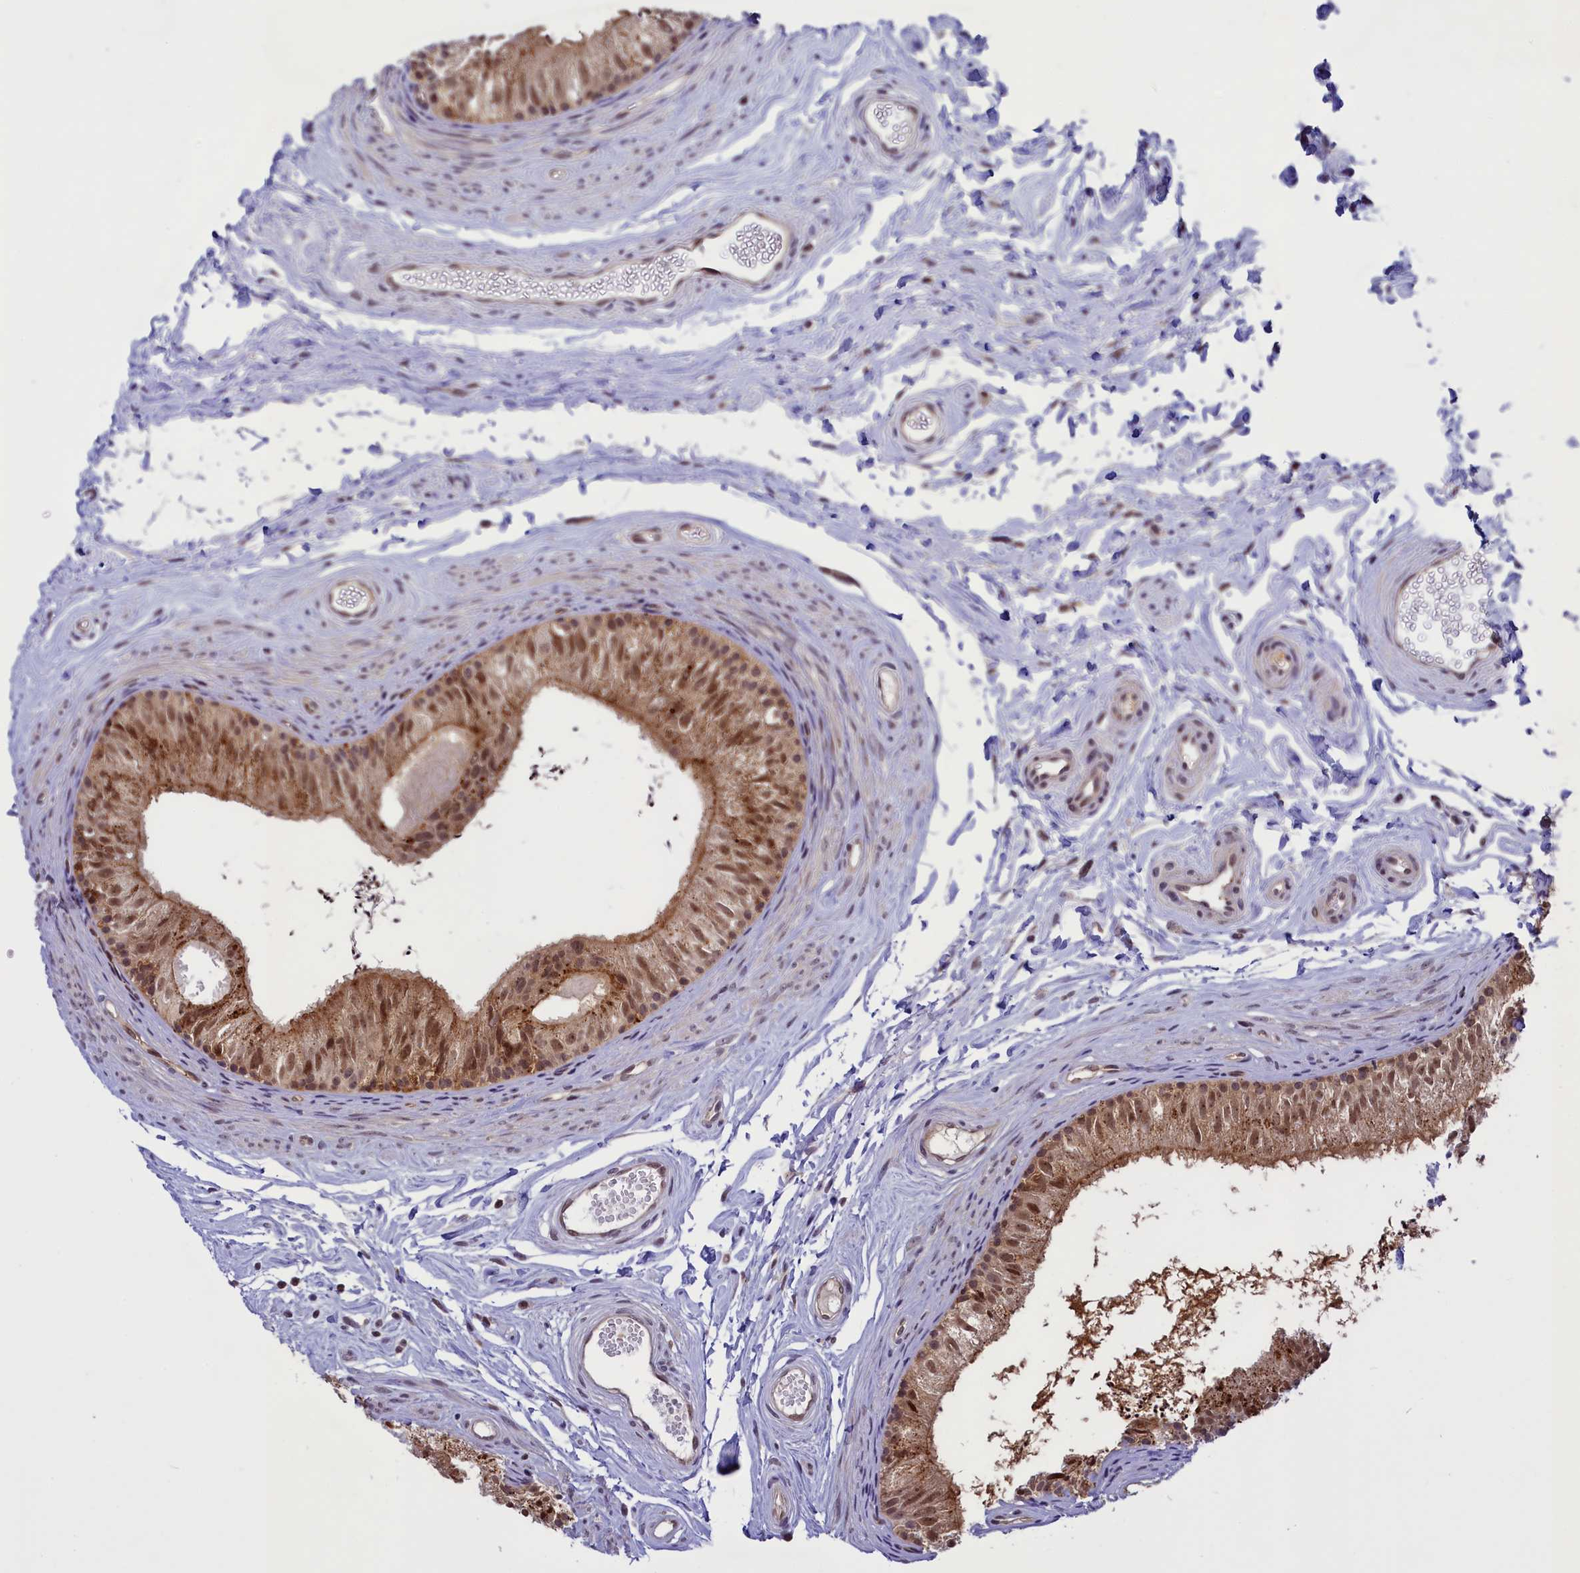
{"staining": {"intensity": "strong", "quantity": ">75%", "location": "cytoplasmic/membranous,nuclear"}, "tissue": "epididymis", "cell_type": "Glandular cells", "image_type": "normal", "snomed": [{"axis": "morphology", "description": "Normal tissue, NOS"}, {"axis": "topography", "description": "Epididymis"}], "caption": "IHC of normal epididymis exhibits high levels of strong cytoplasmic/membranous,nuclear staining in approximately >75% of glandular cells. Nuclei are stained in blue.", "gene": "SLC7A6OS", "patient": {"sex": "male", "age": 56}}